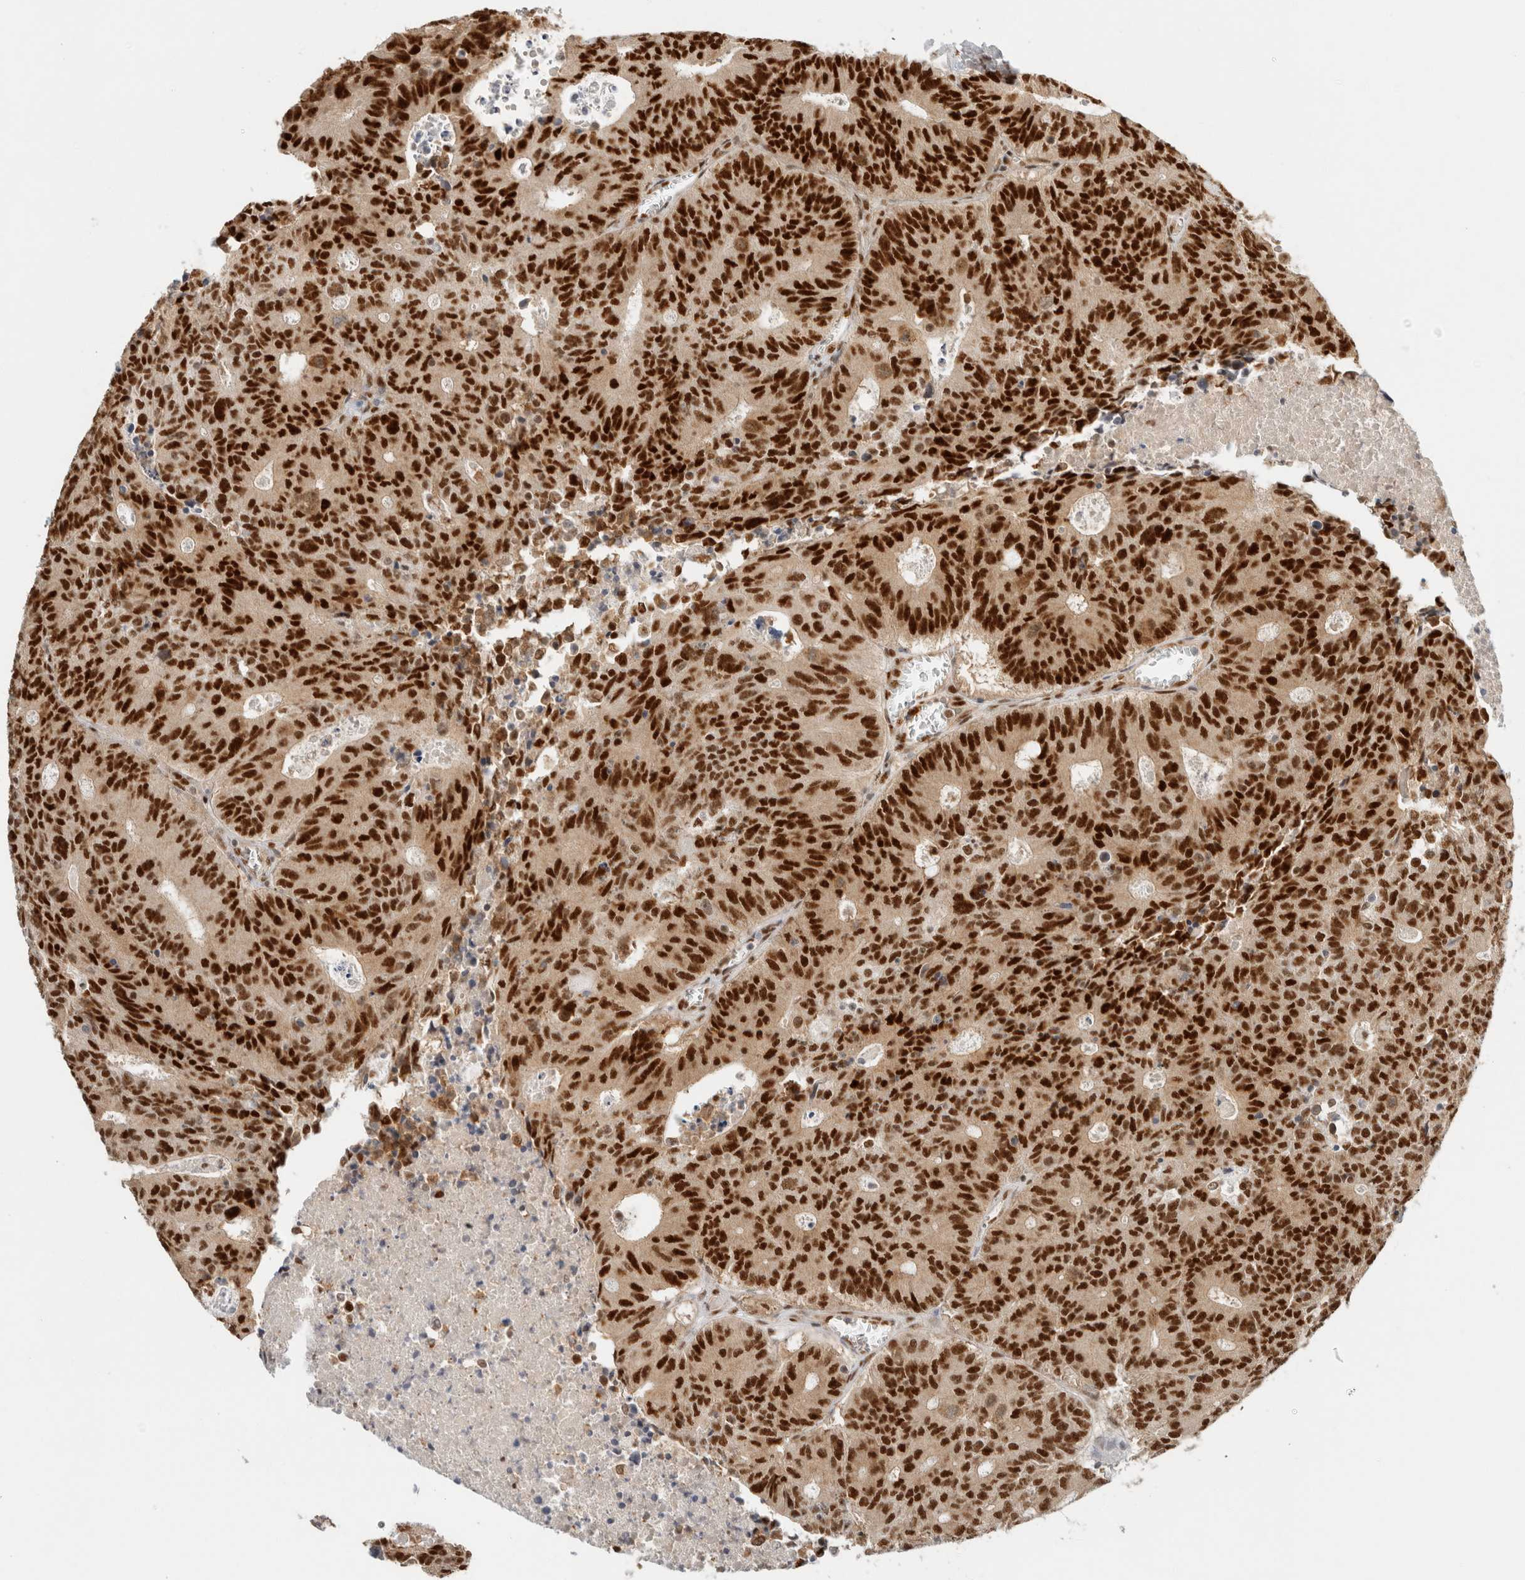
{"staining": {"intensity": "strong", "quantity": ">75%", "location": "nuclear"}, "tissue": "colorectal cancer", "cell_type": "Tumor cells", "image_type": "cancer", "snomed": [{"axis": "morphology", "description": "Adenocarcinoma, NOS"}, {"axis": "topography", "description": "Colon"}], "caption": "Colorectal adenocarcinoma stained for a protein exhibits strong nuclear positivity in tumor cells. Nuclei are stained in blue.", "gene": "ZNF768", "patient": {"sex": "male", "age": 87}}